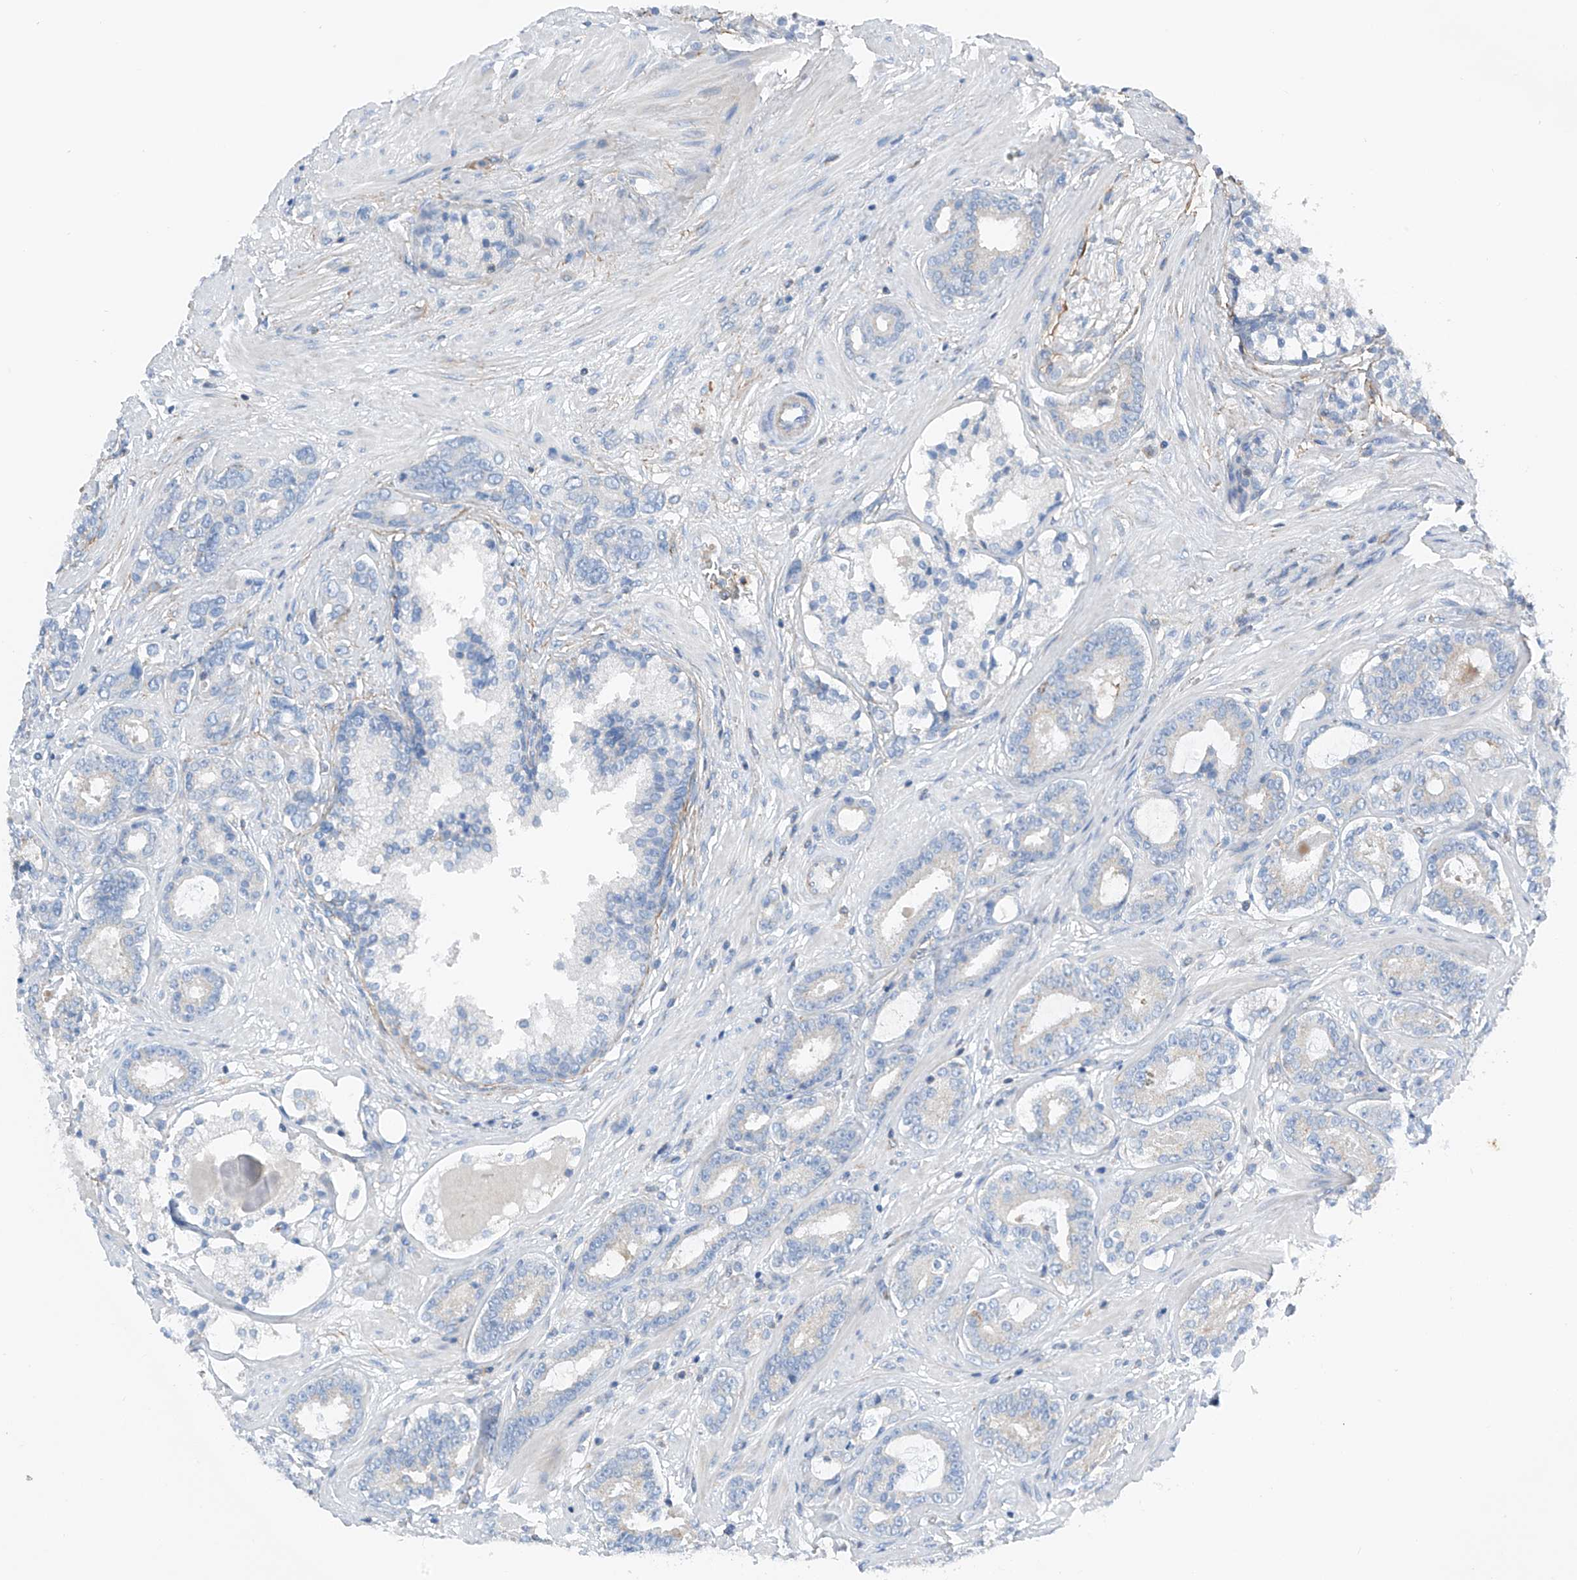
{"staining": {"intensity": "negative", "quantity": "none", "location": "none"}, "tissue": "prostate cancer", "cell_type": "Tumor cells", "image_type": "cancer", "snomed": [{"axis": "morphology", "description": "Adenocarcinoma, High grade"}, {"axis": "topography", "description": "Prostate"}], "caption": "High power microscopy micrograph of an immunohistochemistry (IHC) micrograph of adenocarcinoma (high-grade) (prostate), revealing no significant expression in tumor cells.", "gene": "NALCN", "patient": {"sex": "male", "age": 58}}